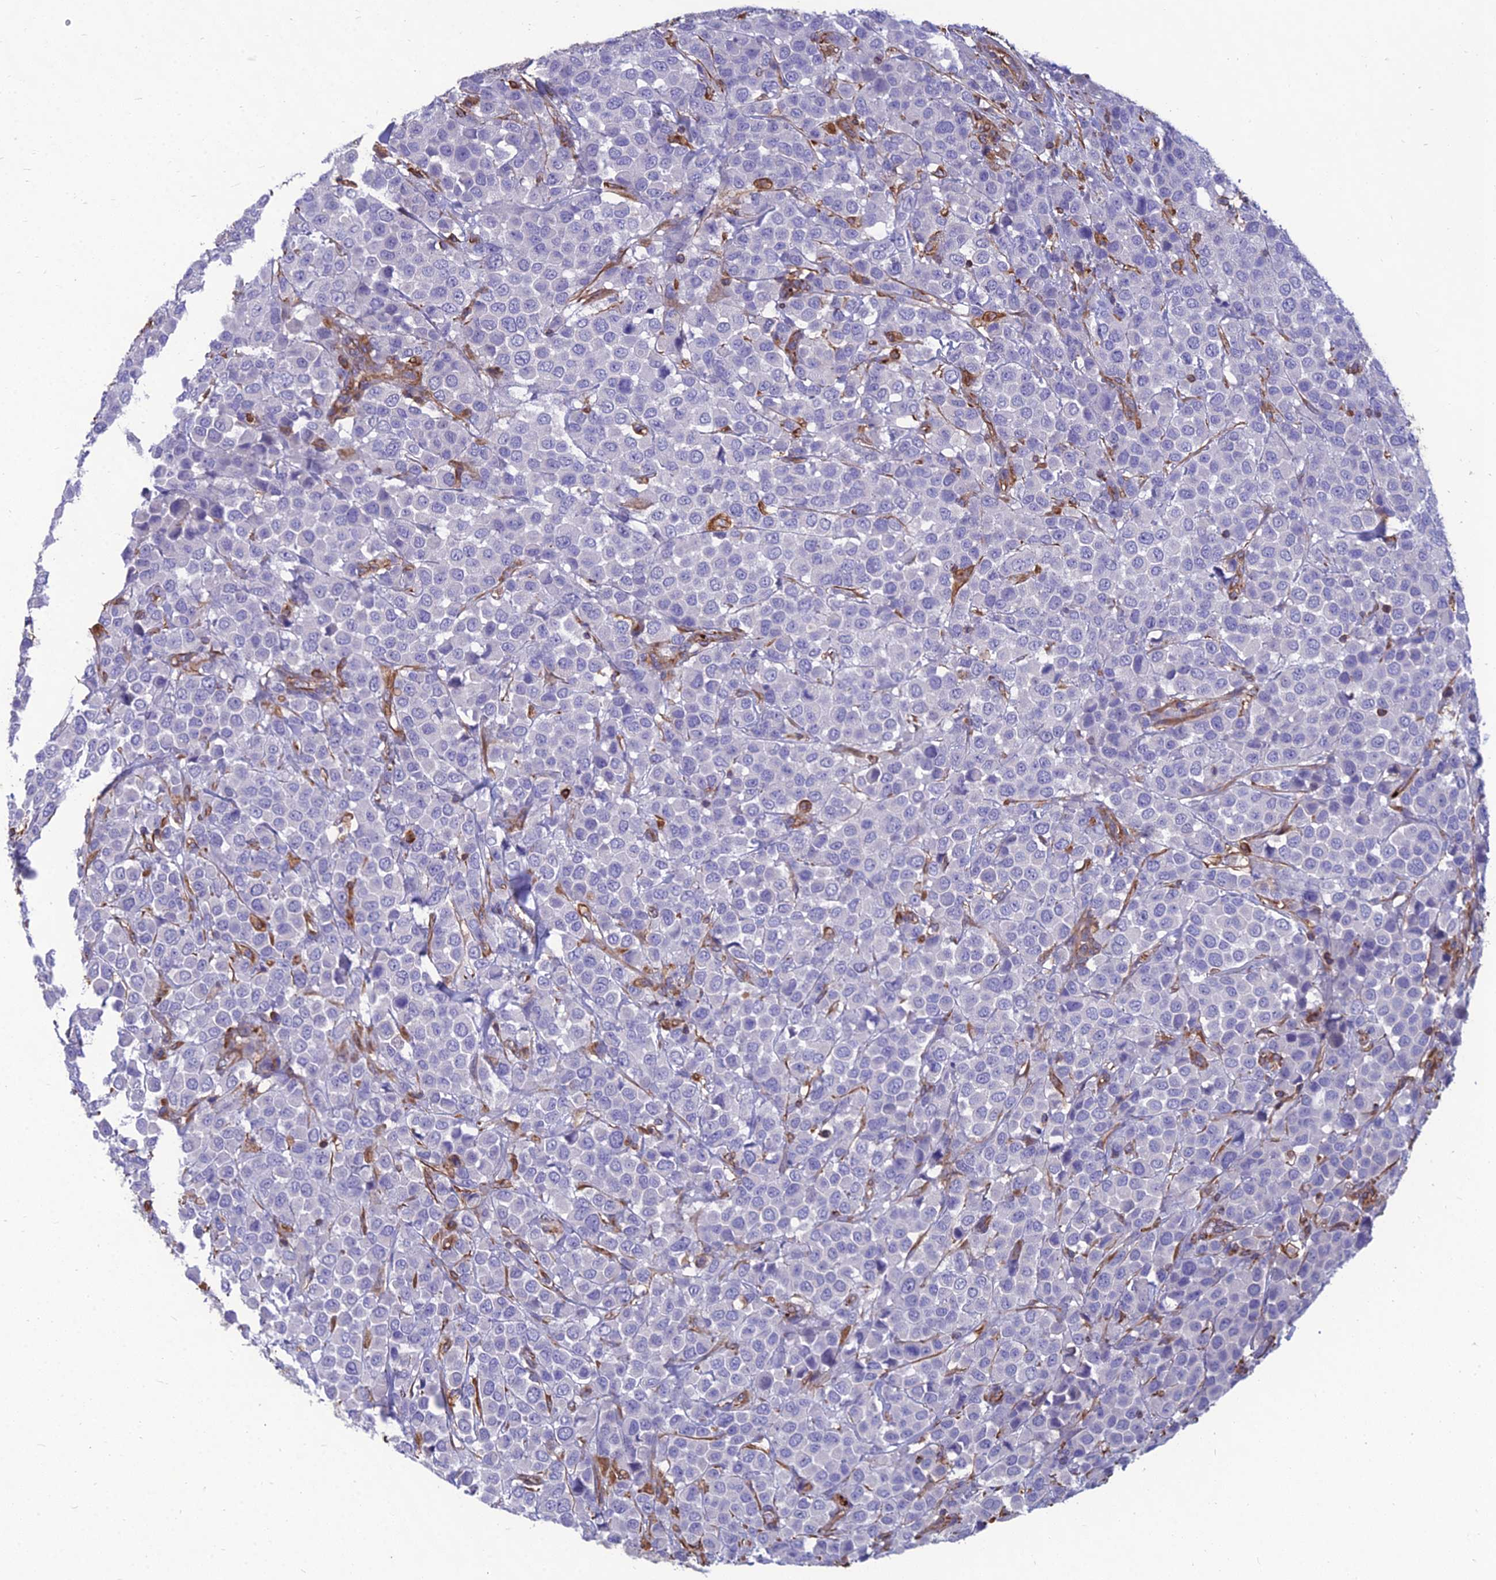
{"staining": {"intensity": "negative", "quantity": "none", "location": "none"}, "tissue": "breast cancer", "cell_type": "Tumor cells", "image_type": "cancer", "snomed": [{"axis": "morphology", "description": "Duct carcinoma"}, {"axis": "topography", "description": "Breast"}], "caption": "Tumor cells show no significant positivity in breast cancer (intraductal carcinoma). (Immunohistochemistry (ihc), brightfield microscopy, high magnification).", "gene": "PSMD11", "patient": {"sex": "female", "age": 61}}